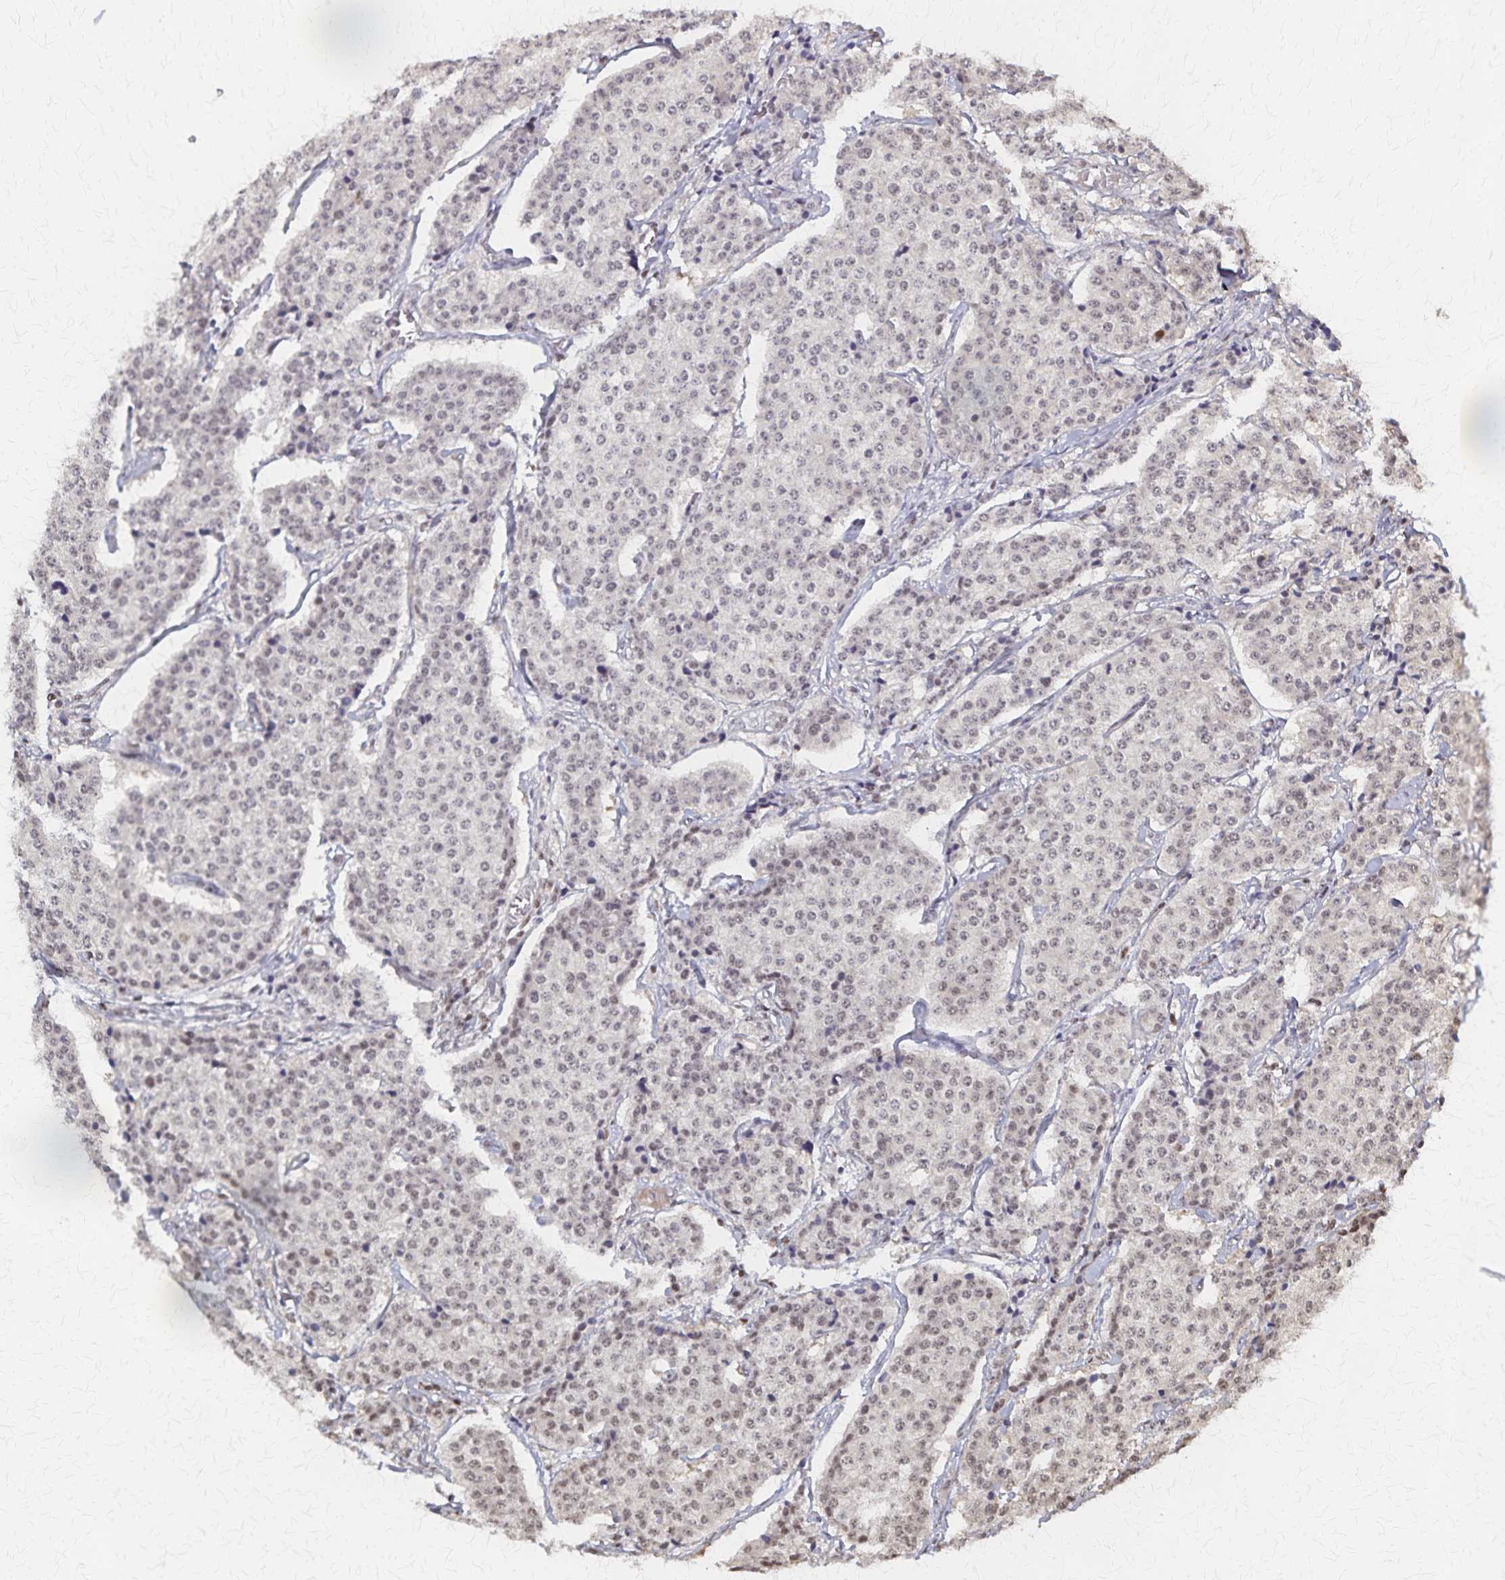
{"staining": {"intensity": "weak", "quantity": "25%-75%", "location": "nuclear"}, "tissue": "carcinoid", "cell_type": "Tumor cells", "image_type": "cancer", "snomed": [{"axis": "morphology", "description": "Carcinoid, malignant, NOS"}, {"axis": "topography", "description": "Small intestine"}], "caption": "Malignant carcinoid stained with immunohistochemistry (IHC) shows weak nuclear positivity in about 25%-75% of tumor cells. The staining is performed using DAB (3,3'-diaminobenzidine) brown chromogen to label protein expression. The nuclei are counter-stained blue using hematoxylin.", "gene": "GTF2B", "patient": {"sex": "female", "age": 64}}